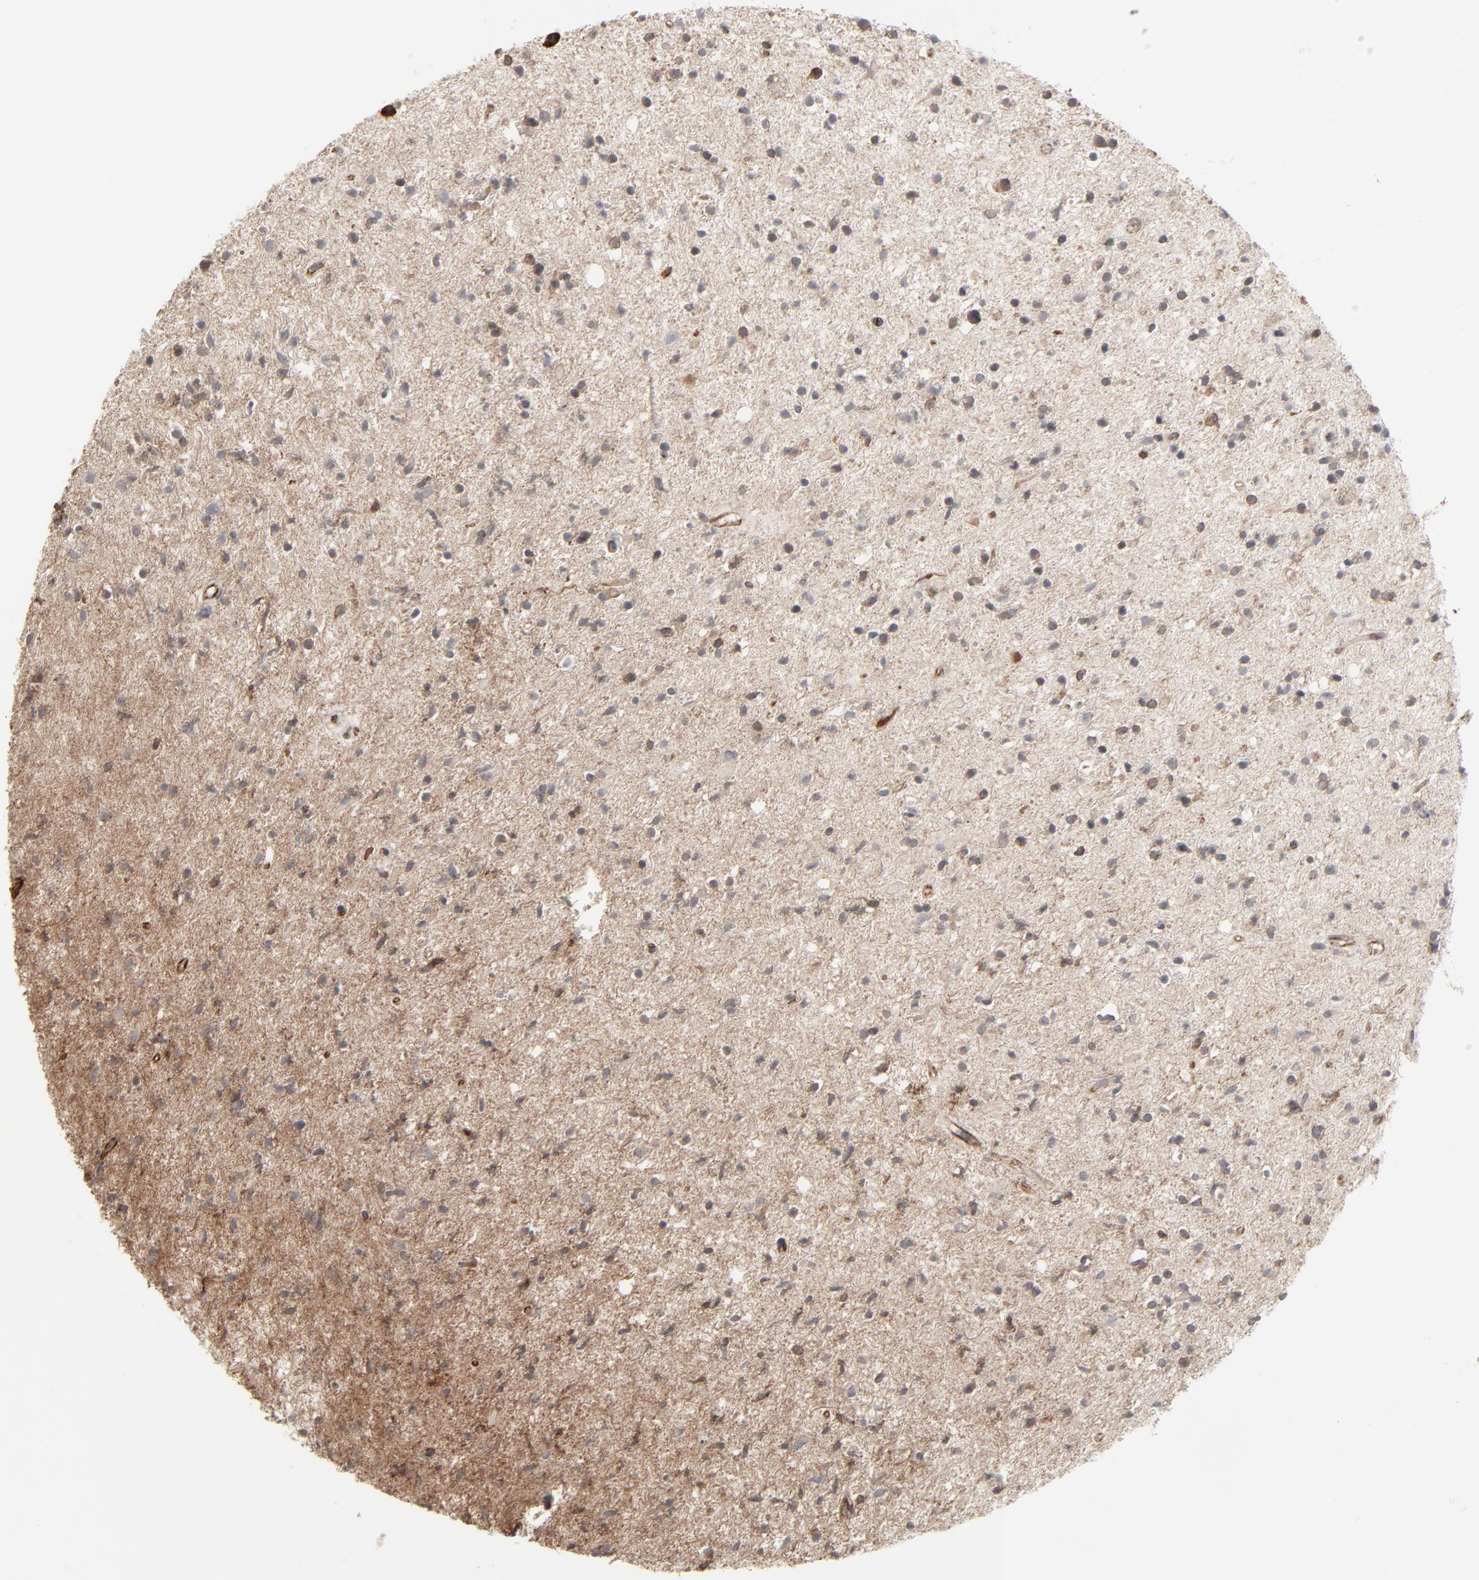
{"staining": {"intensity": "moderate", "quantity": "<25%", "location": "cytoplasmic/membranous"}, "tissue": "glioma", "cell_type": "Tumor cells", "image_type": "cancer", "snomed": [{"axis": "morphology", "description": "Glioma, malignant, High grade"}, {"axis": "topography", "description": "Brain"}], "caption": "This is a micrograph of immunohistochemistry staining of malignant glioma (high-grade), which shows moderate staining in the cytoplasmic/membranous of tumor cells.", "gene": "CTNND1", "patient": {"sex": "male", "age": 33}}